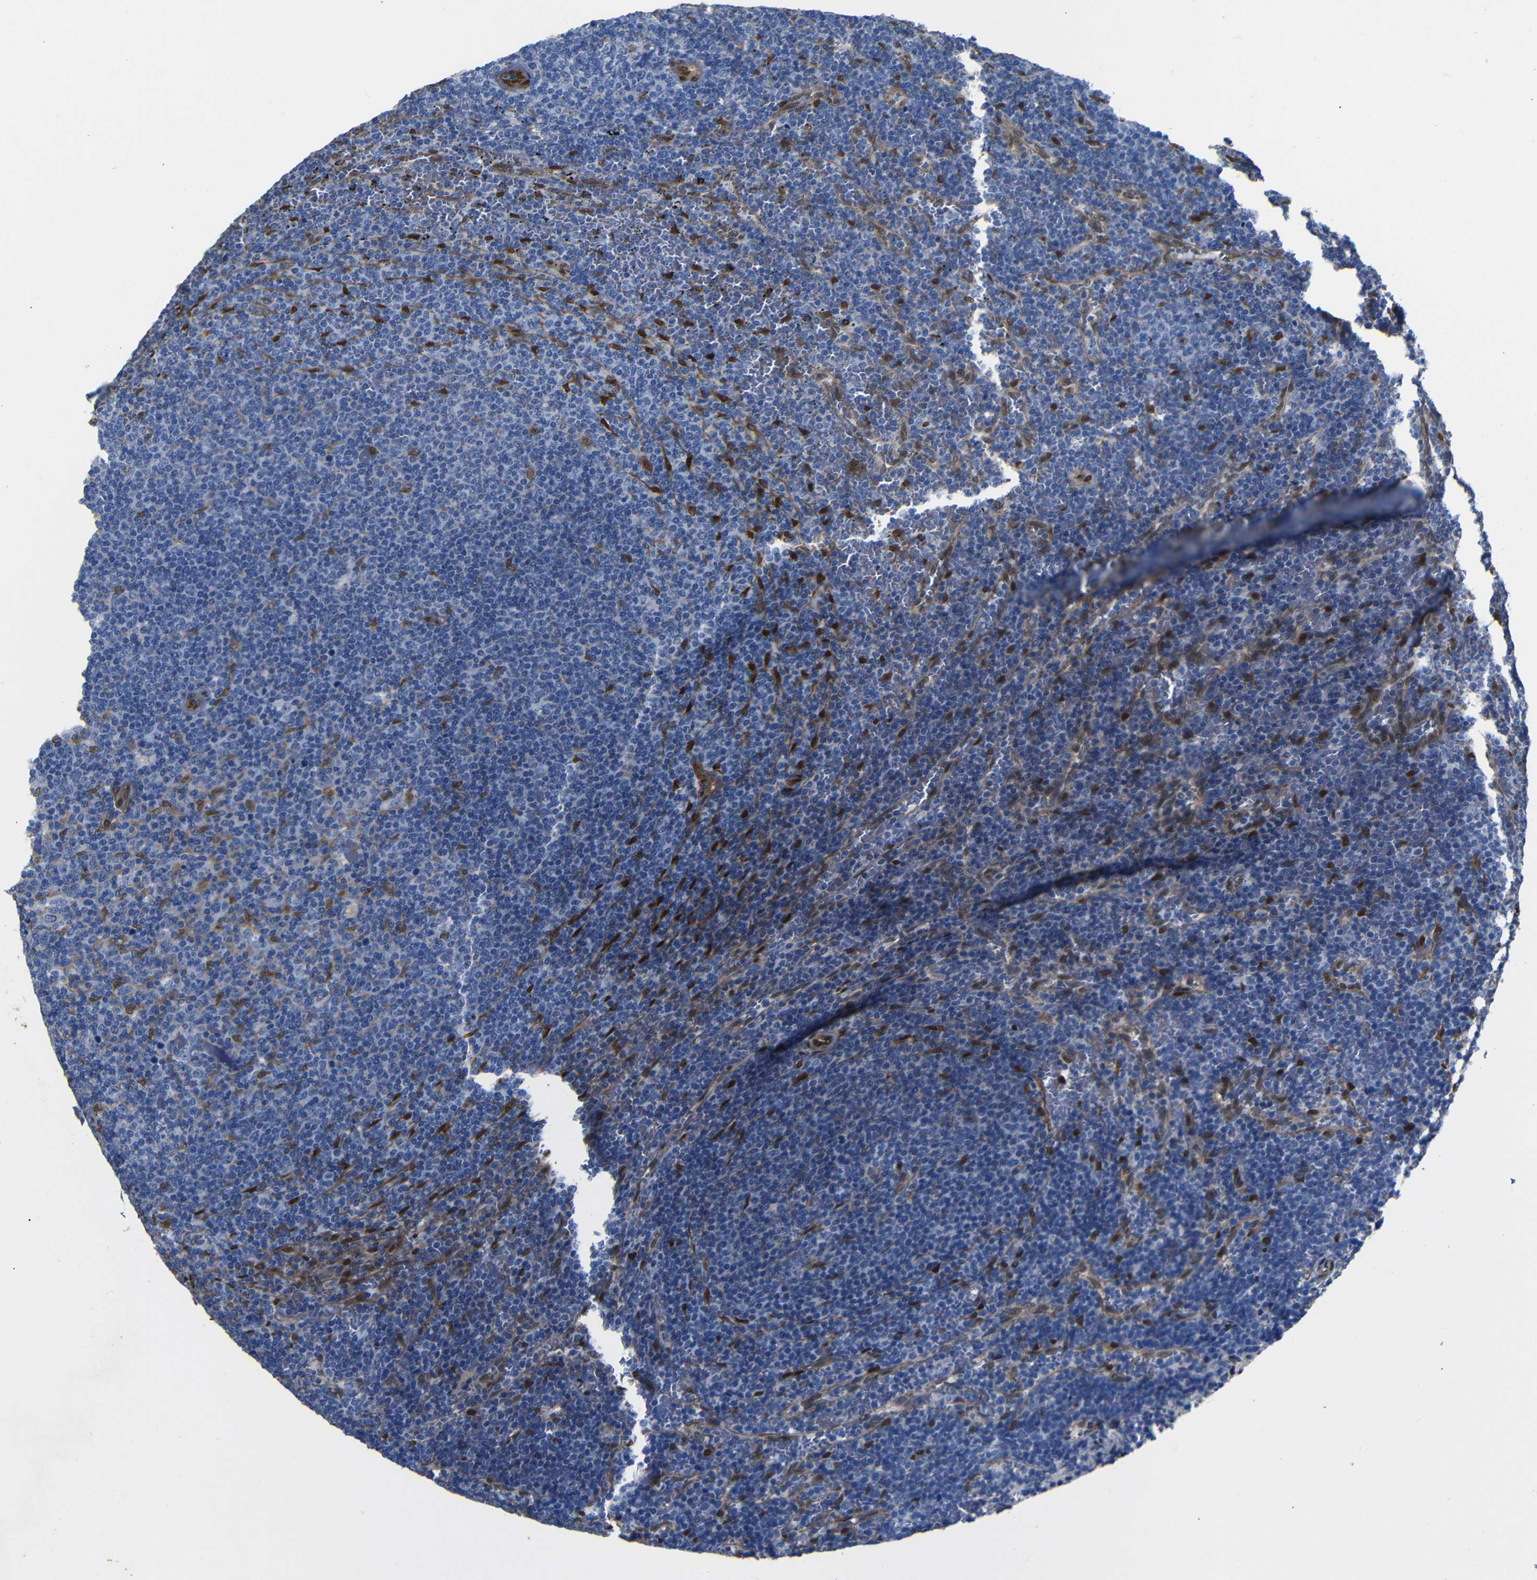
{"staining": {"intensity": "negative", "quantity": "none", "location": "none"}, "tissue": "lymphoma", "cell_type": "Tumor cells", "image_type": "cancer", "snomed": [{"axis": "morphology", "description": "Malignant lymphoma, non-Hodgkin's type, Low grade"}, {"axis": "topography", "description": "Spleen"}], "caption": "Immunohistochemistry micrograph of human malignant lymphoma, non-Hodgkin's type (low-grade) stained for a protein (brown), which reveals no positivity in tumor cells.", "gene": "YAP1", "patient": {"sex": "female", "age": 50}}